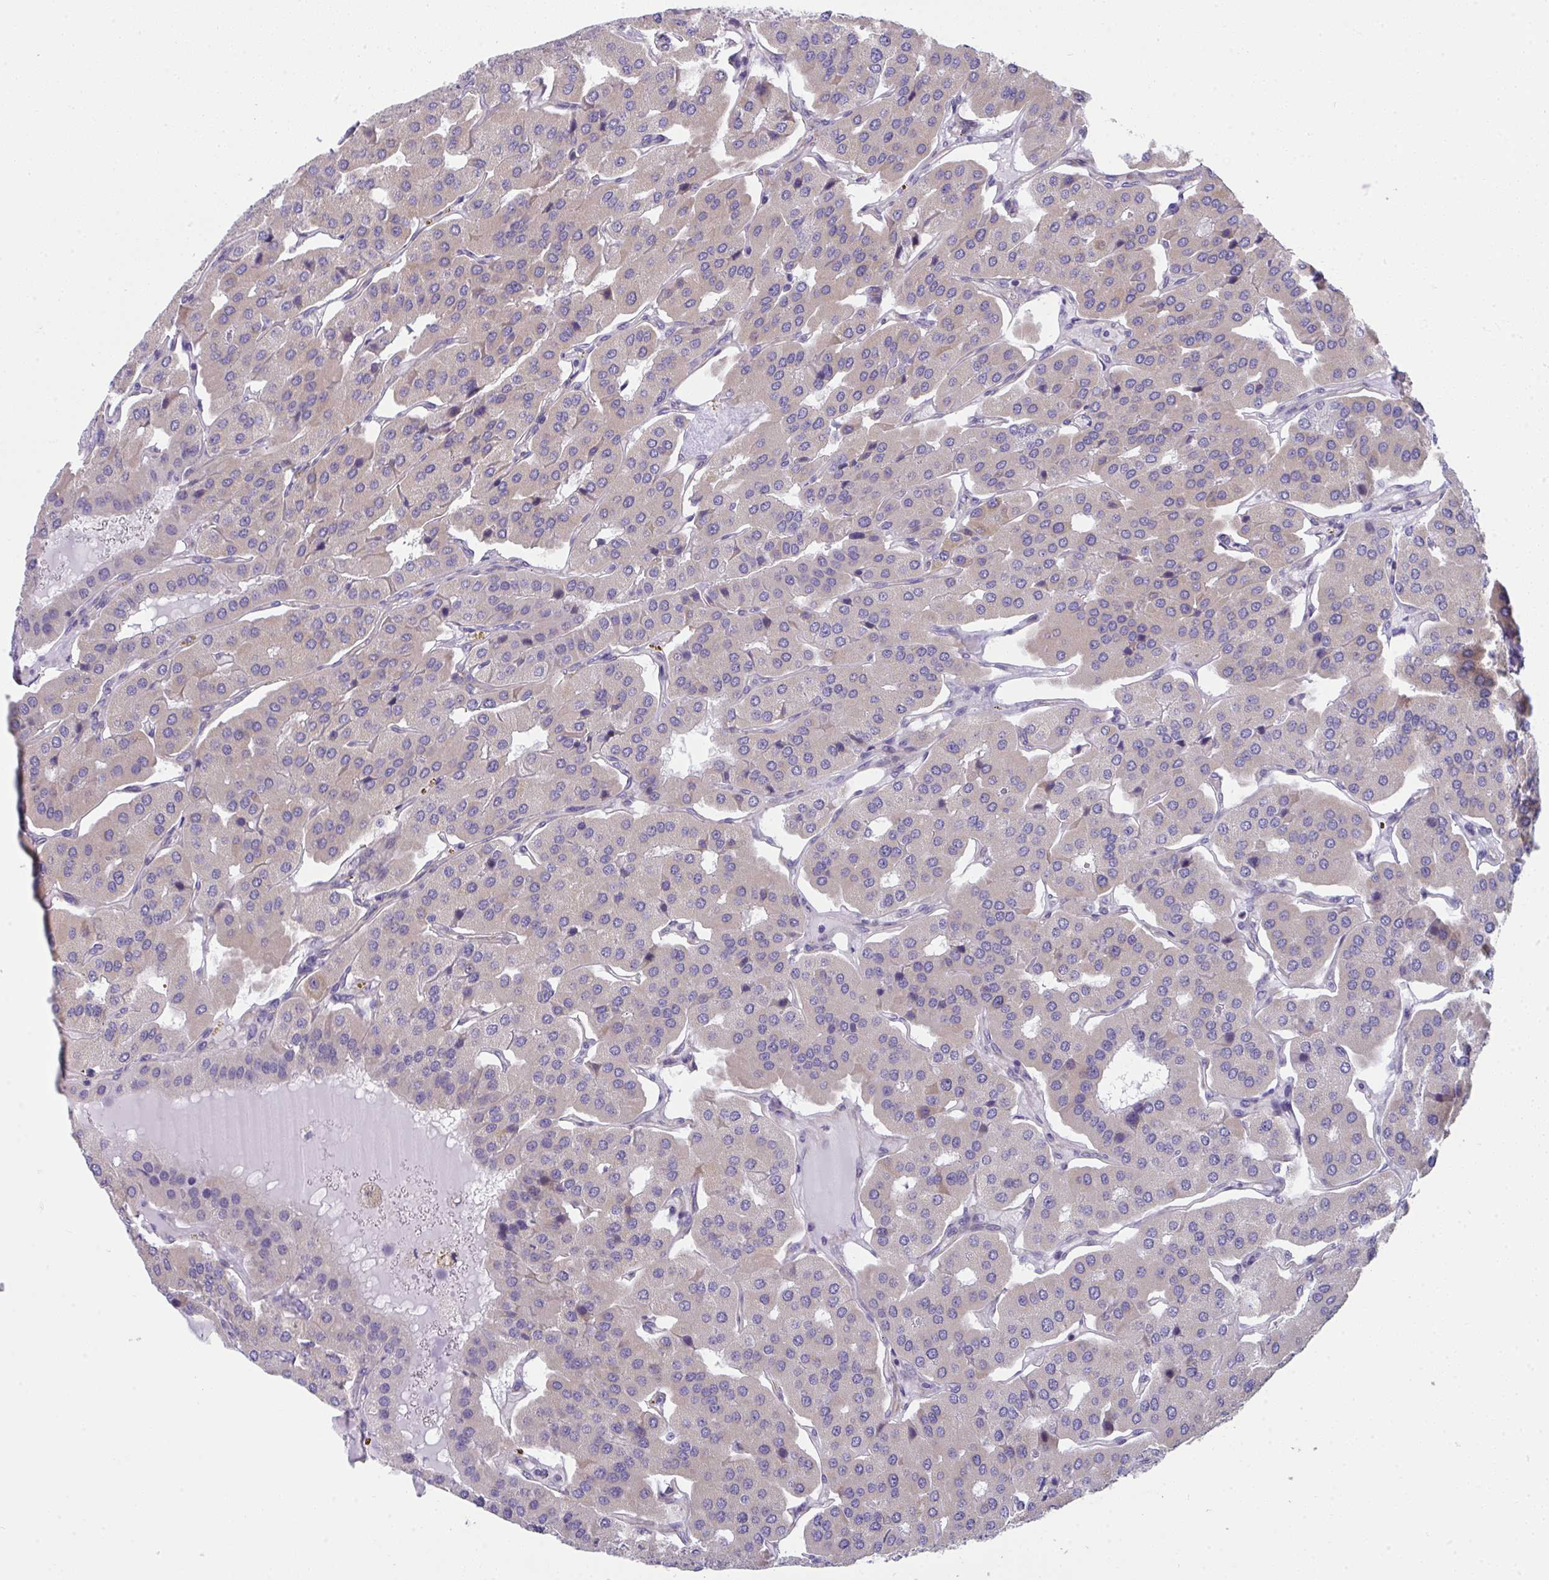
{"staining": {"intensity": "negative", "quantity": "none", "location": "none"}, "tissue": "parathyroid gland", "cell_type": "Glandular cells", "image_type": "normal", "snomed": [{"axis": "morphology", "description": "Normal tissue, NOS"}, {"axis": "morphology", "description": "Adenoma, NOS"}, {"axis": "topography", "description": "Parathyroid gland"}], "caption": "DAB (3,3'-diaminobenzidine) immunohistochemical staining of benign human parathyroid gland demonstrates no significant staining in glandular cells. The staining is performed using DAB (3,3'-diaminobenzidine) brown chromogen with nuclei counter-stained in using hematoxylin.", "gene": "MYL12A", "patient": {"sex": "female", "age": 86}}